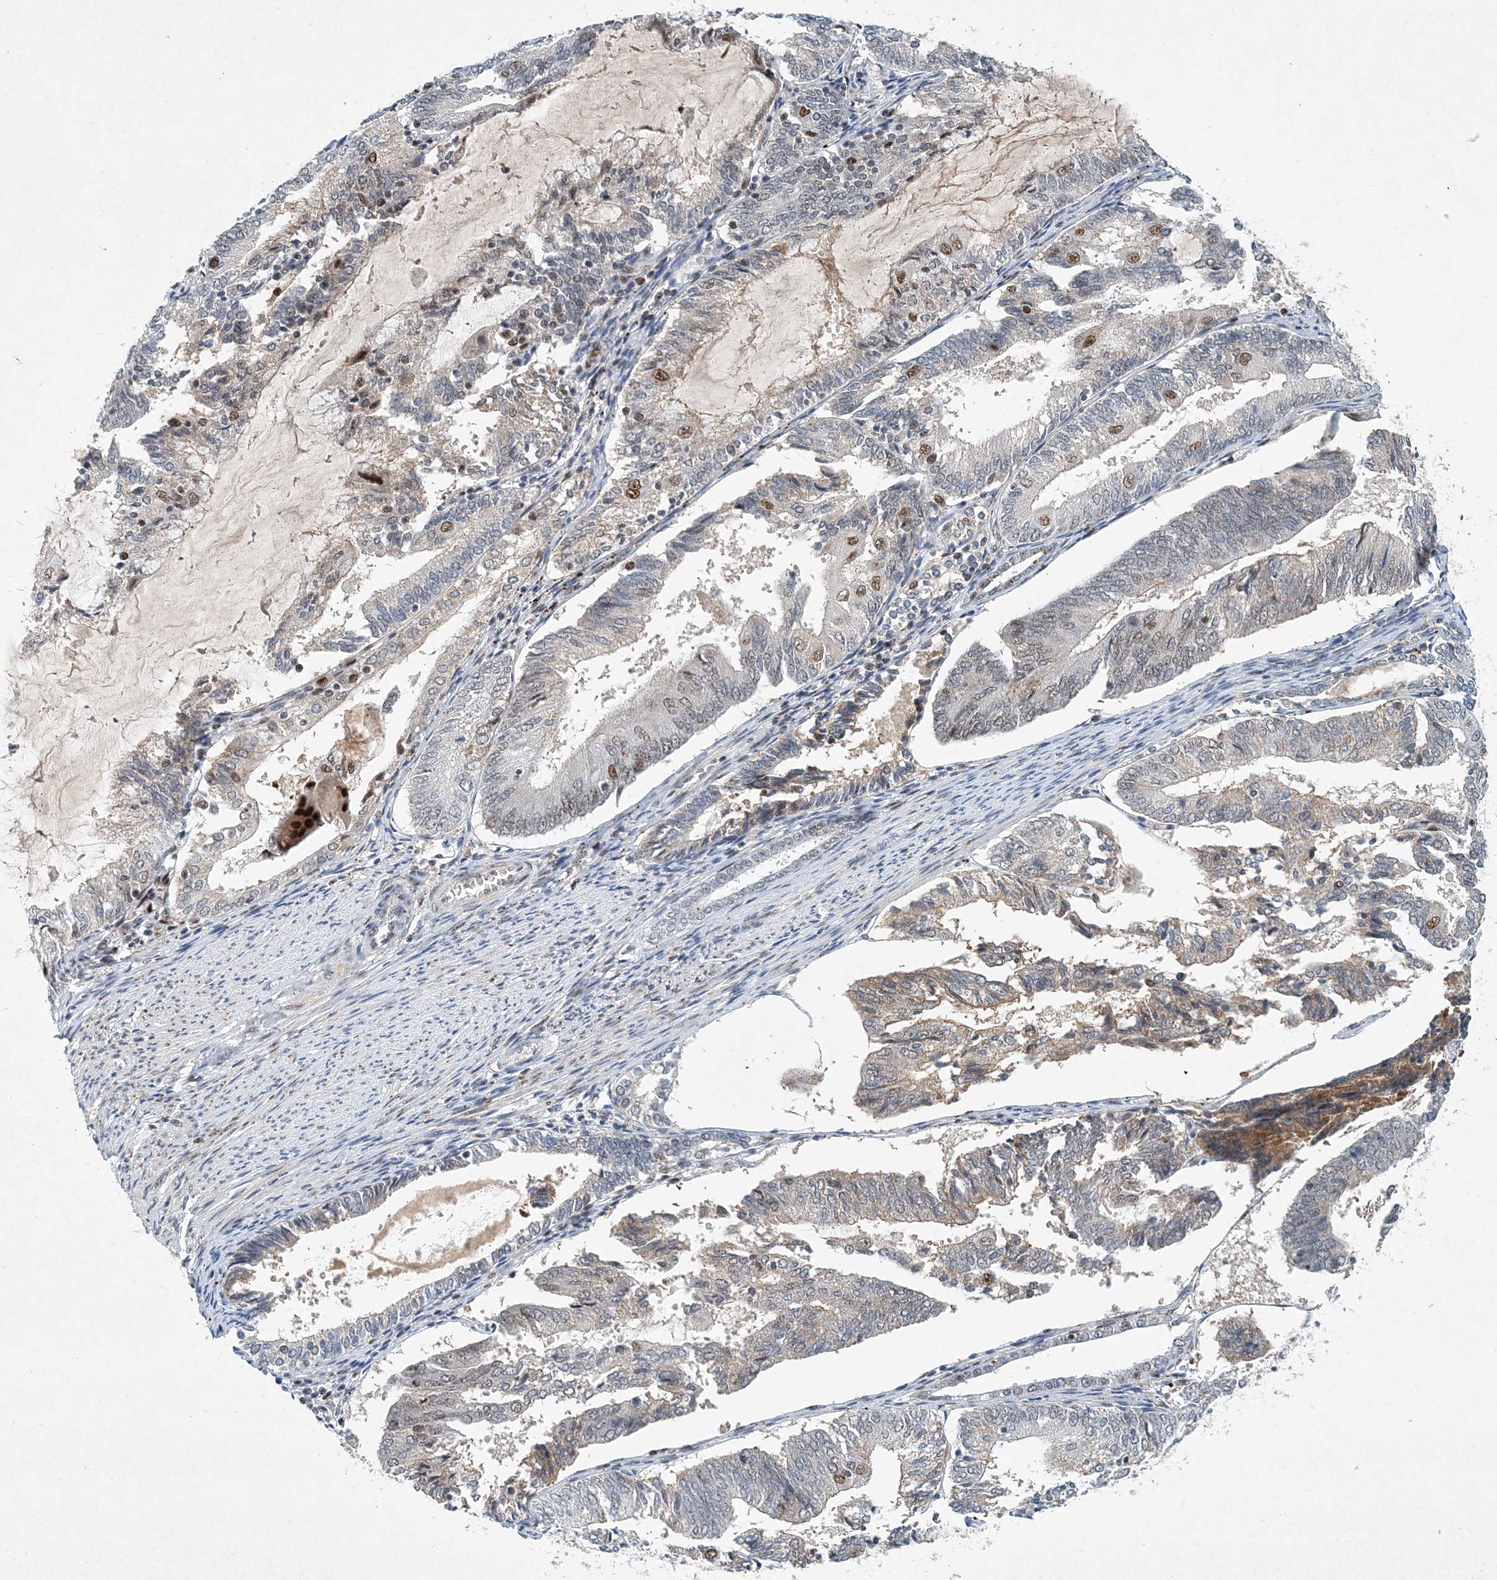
{"staining": {"intensity": "moderate", "quantity": "<25%", "location": "nuclear"}, "tissue": "endometrial cancer", "cell_type": "Tumor cells", "image_type": "cancer", "snomed": [{"axis": "morphology", "description": "Adenocarcinoma, NOS"}, {"axis": "topography", "description": "Endometrium"}], "caption": "Approximately <25% of tumor cells in endometrial cancer (adenocarcinoma) reveal moderate nuclear protein positivity as visualized by brown immunohistochemical staining.", "gene": "KPNA4", "patient": {"sex": "female", "age": 81}}